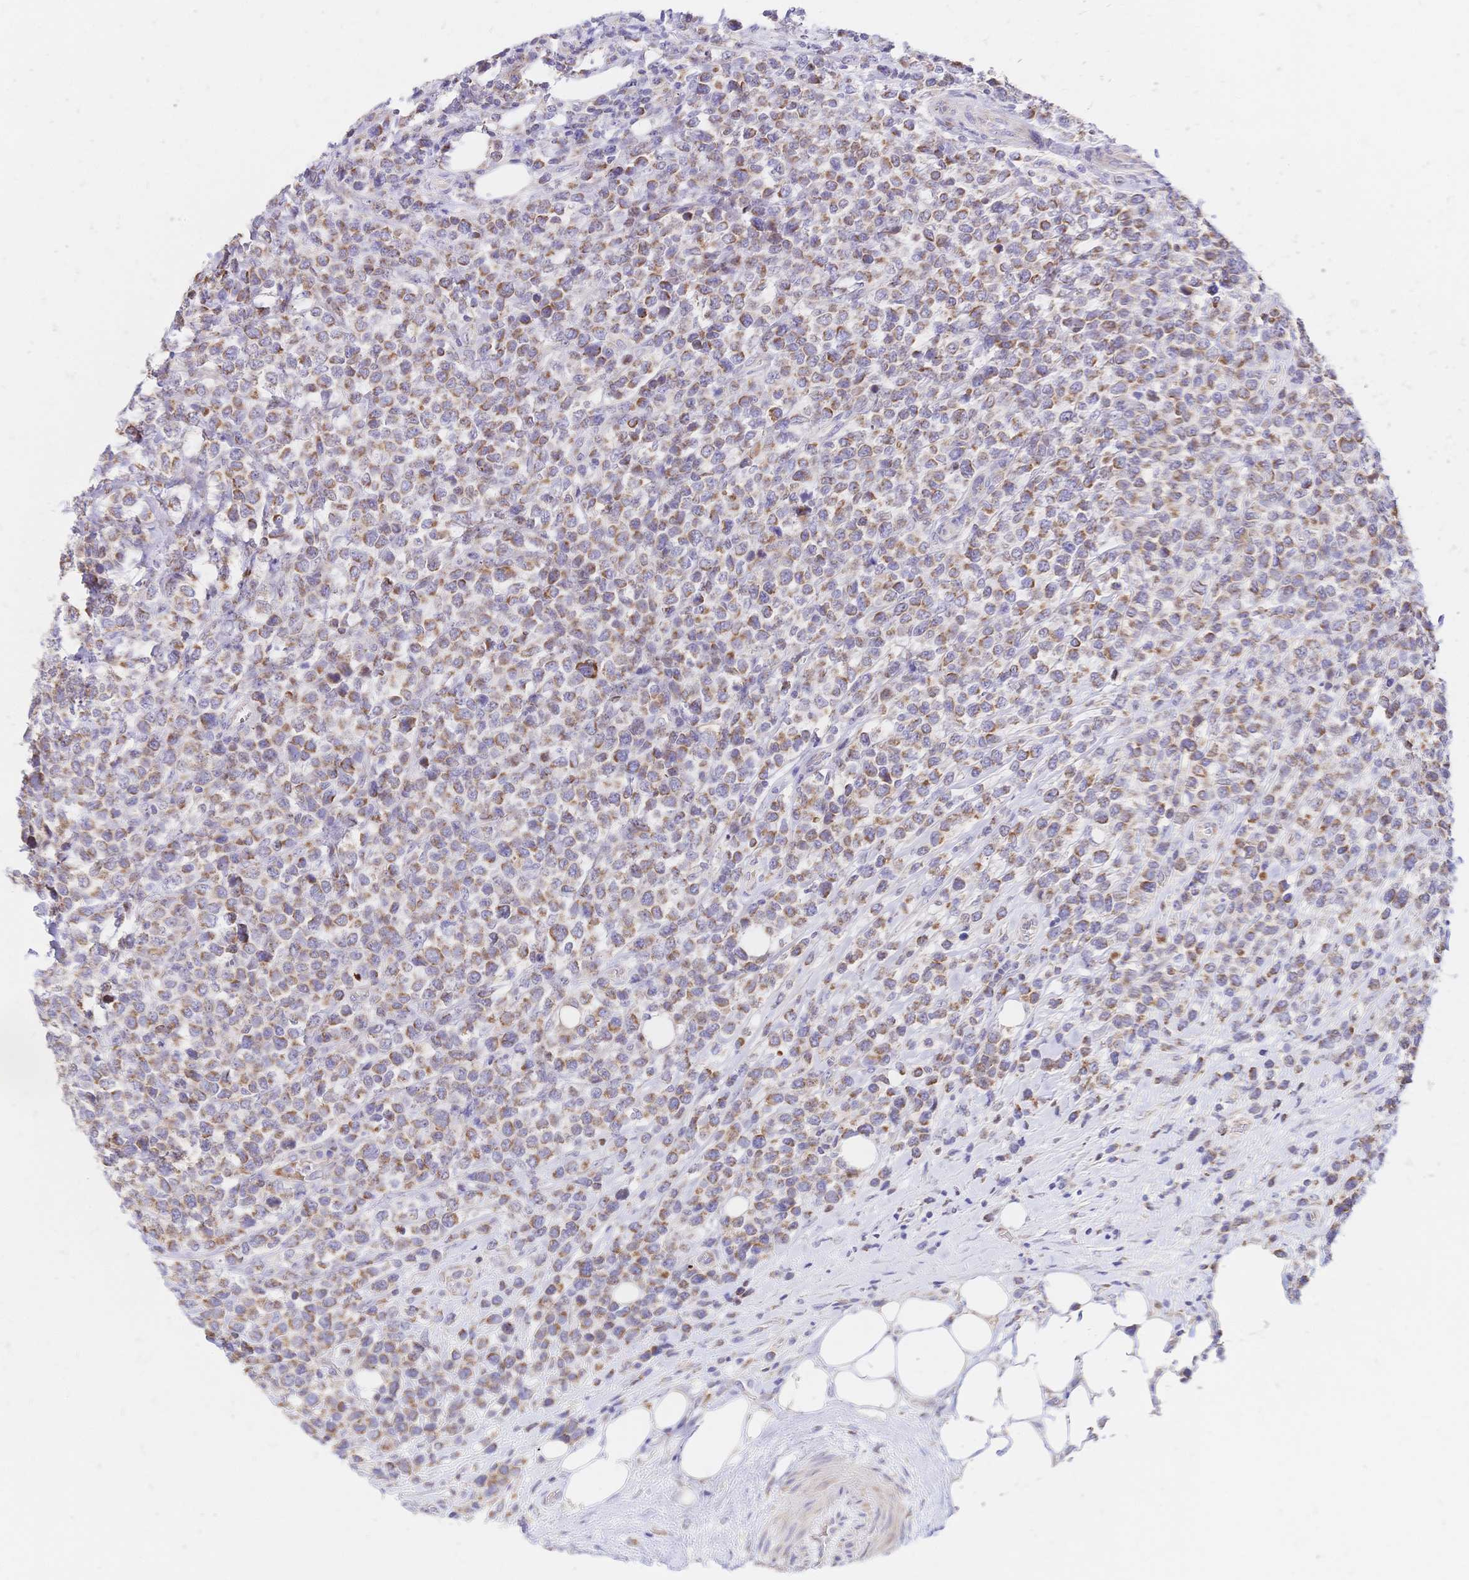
{"staining": {"intensity": "moderate", "quantity": "25%-75%", "location": "cytoplasmic/membranous"}, "tissue": "lymphoma", "cell_type": "Tumor cells", "image_type": "cancer", "snomed": [{"axis": "morphology", "description": "Malignant lymphoma, non-Hodgkin's type, High grade"}, {"axis": "topography", "description": "Soft tissue"}], "caption": "This image reveals malignant lymphoma, non-Hodgkin's type (high-grade) stained with immunohistochemistry (IHC) to label a protein in brown. The cytoplasmic/membranous of tumor cells show moderate positivity for the protein. Nuclei are counter-stained blue.", "gene": "CLEC18B", "patient": {"sex": "female", "age": 56}}